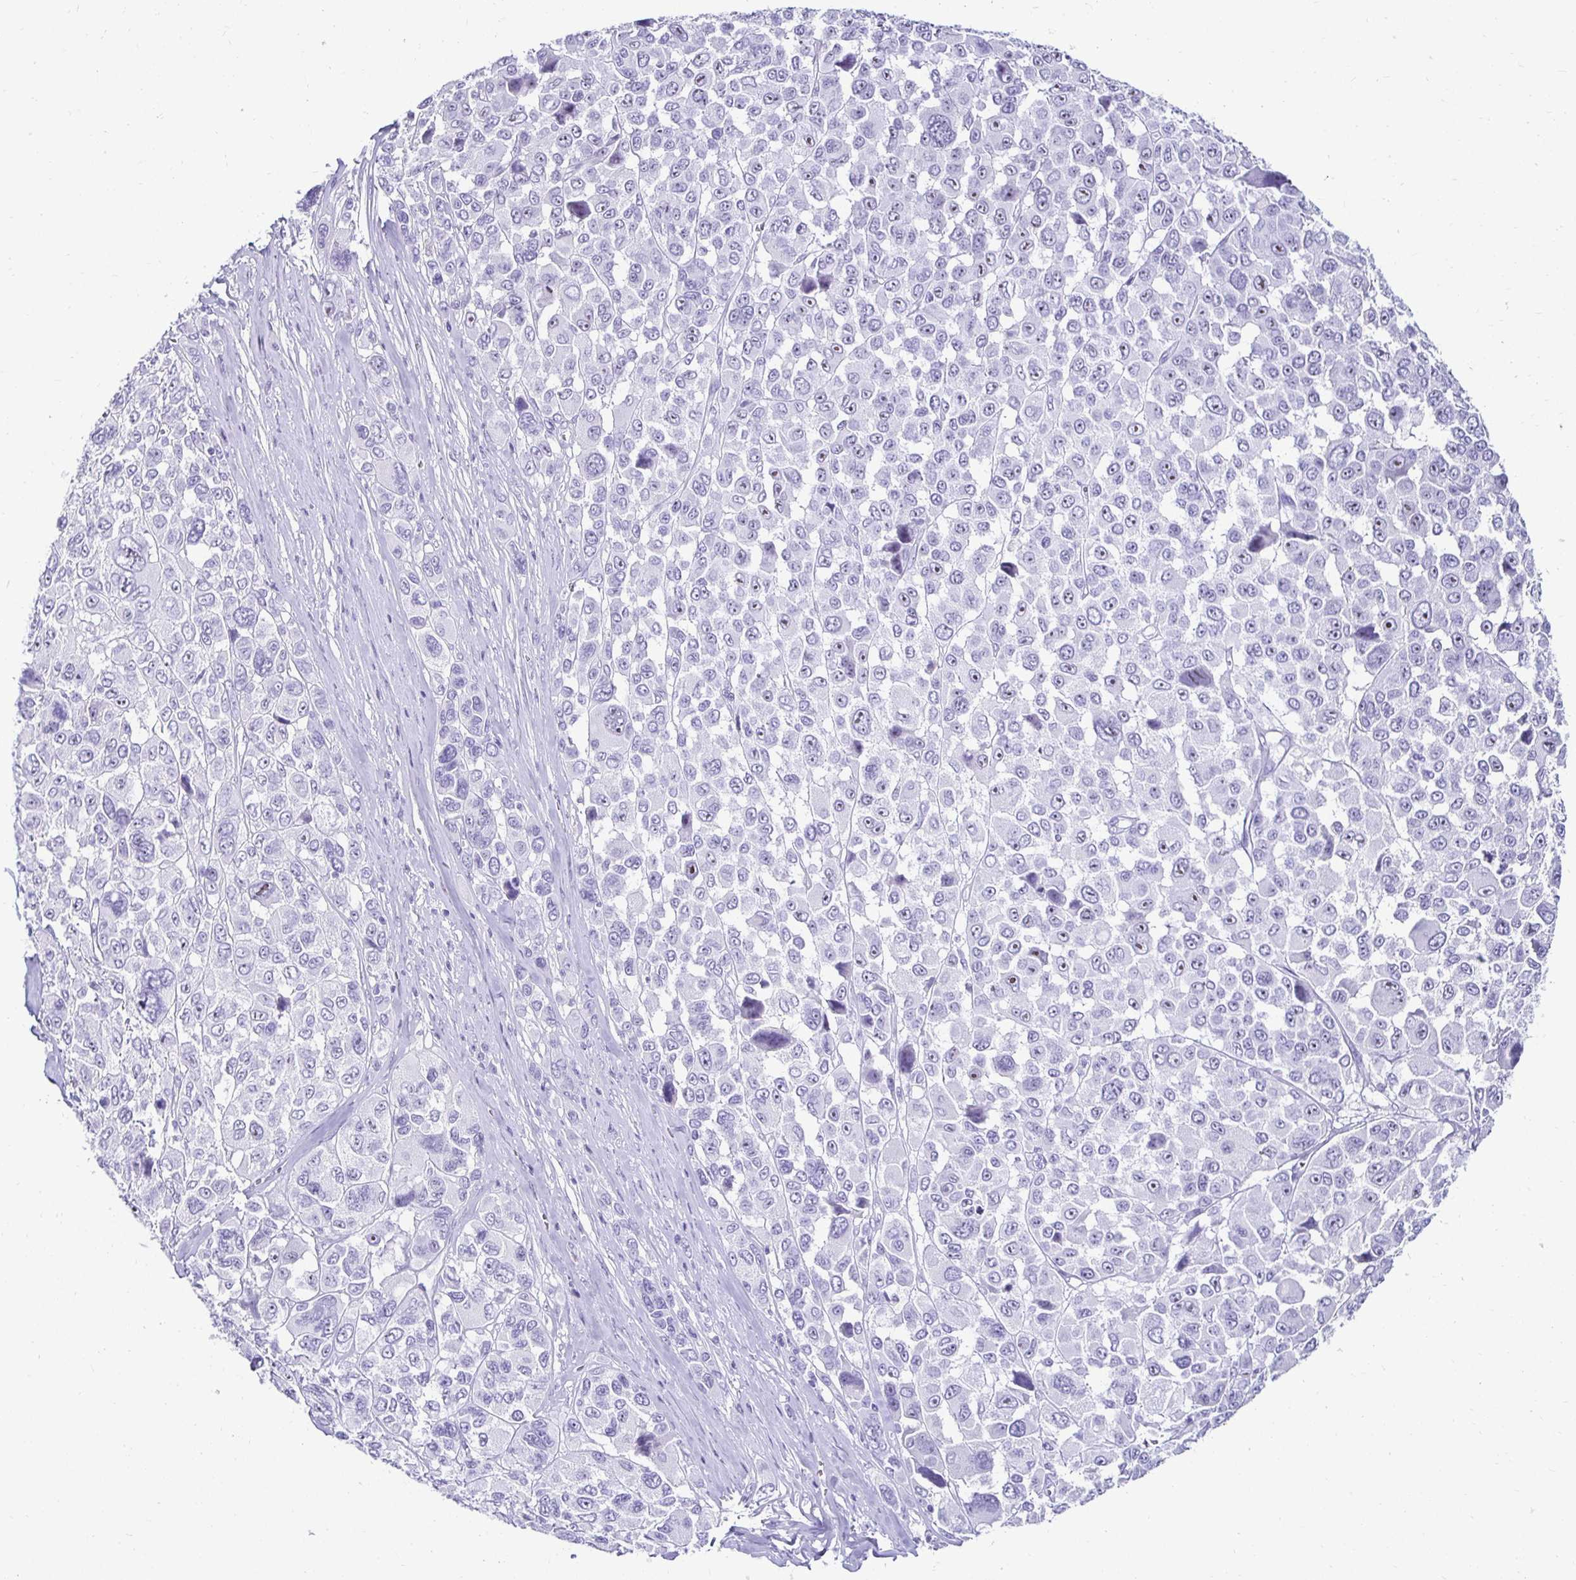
{"staining": {"intensity": "negative", "quantity": "none", "location": "none"}, "tissue": "melanoma", "cell_type": "Tumor cells", "image_type": "cancer", "snomed": [{"axis": "morphology", "description": "Malignant melanoma, NOS"}, {"axis": "topography", "description": "Skin"}], "caption": "A micrograph of malignant melanoma stained for a protein reveals no brown staining in tumor cells.", "gene": "CST6", "patient": {"sex": "female", "age": 66}}